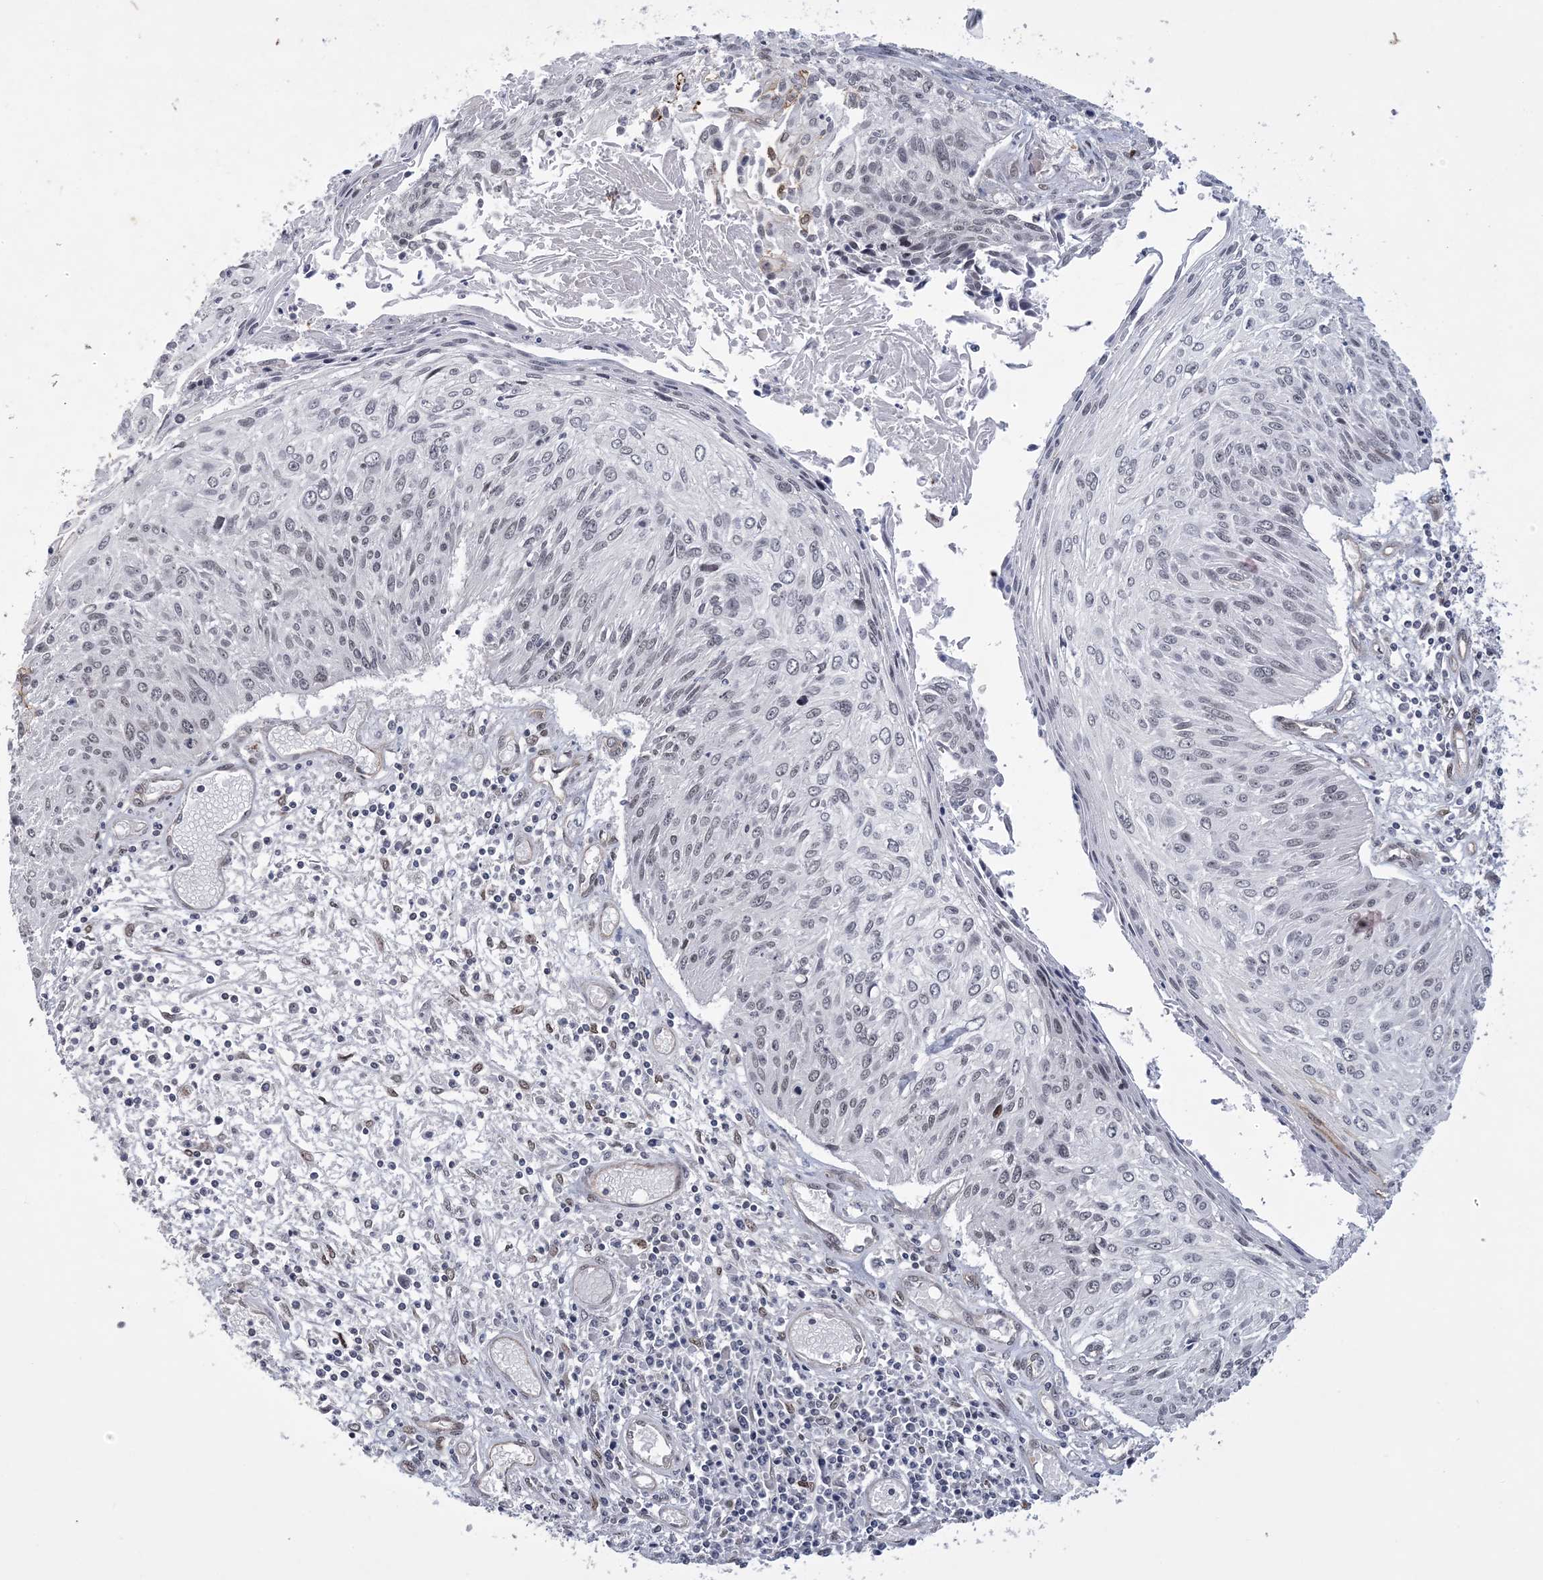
{"staining": {"intensity": "weak", "quantity": "<25%", "location": "nuclear"}, "tissue": "cervical cancer", "cell_type": "Tumor cells", "image_type": "cancer", "snomed": [{"axis": "morphology", "description": "Squamous cell carcinoma, NOS"}, {"axis": "topography", "description": "Cervix"}], "caption": "Immunohistochemistry (IHC) micrograph of cervical cancer stained for a protein (brown), which displays no positivity in tumor cells.", "gene": "HOMEZ", "patient": {"sex": "female", "age": 51}}